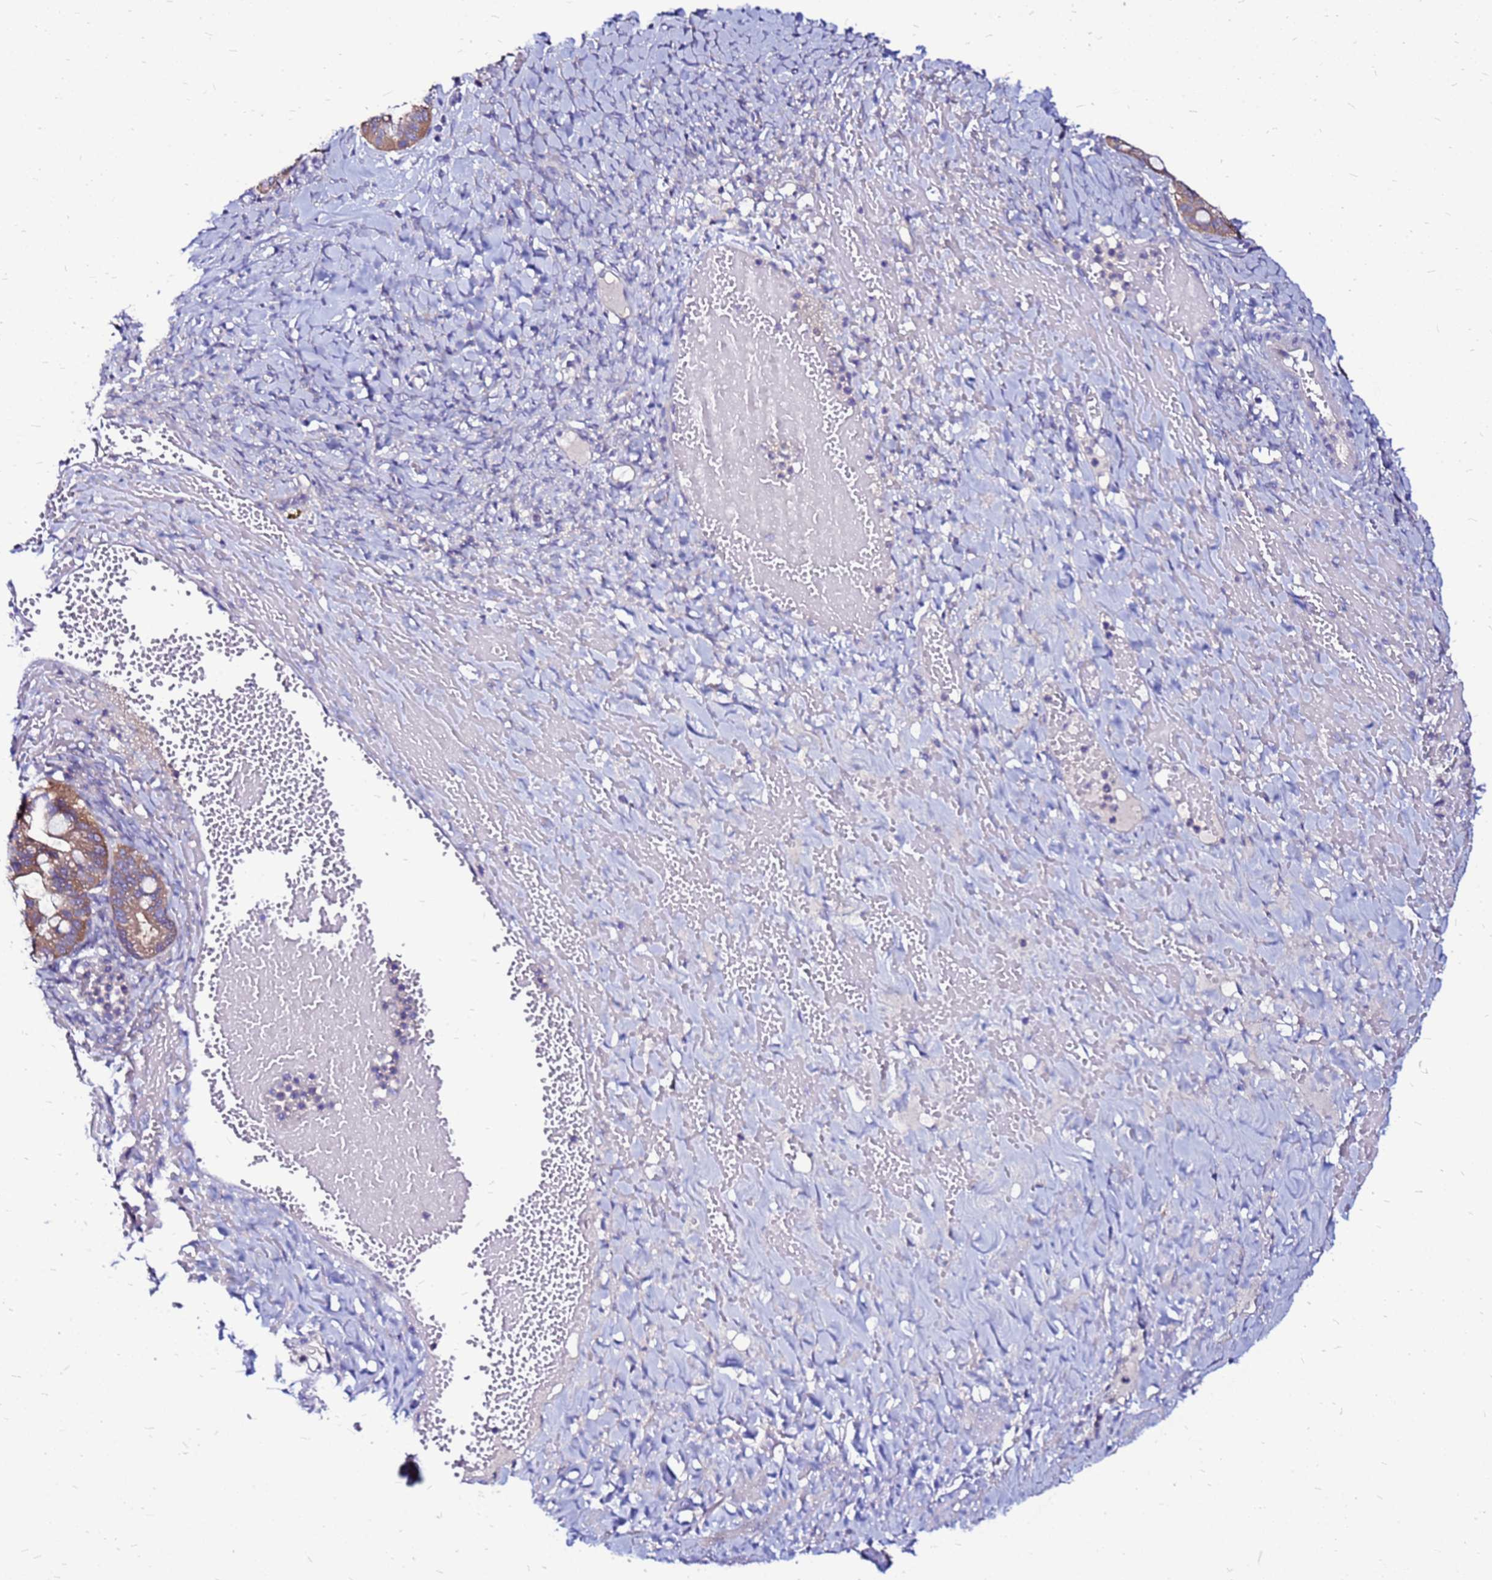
{"staining": {"intensity": "moderate", "quantity": ">75%", "location": "cytoplasmic/membranous"}, "tissue": "ovarian cancer", "cell_type": "Tumor cells", "image_type": "cancer", "snomed": [{"axis": "morphology", "description": "Cystadenocarcinoma, mucinous, NOS"}, {"axis": "topography", "description": "Ovary"}], "caption": "Mucinous cystadenocarcinoma (ovarian) stained with DAB IHC exhibits medium levels of moderate cytoplasmic/membranous expression in approximately >75% of tumor cells.", "gene": "ARHGEF5", "patient": {"sex": "female", "age": 73}}